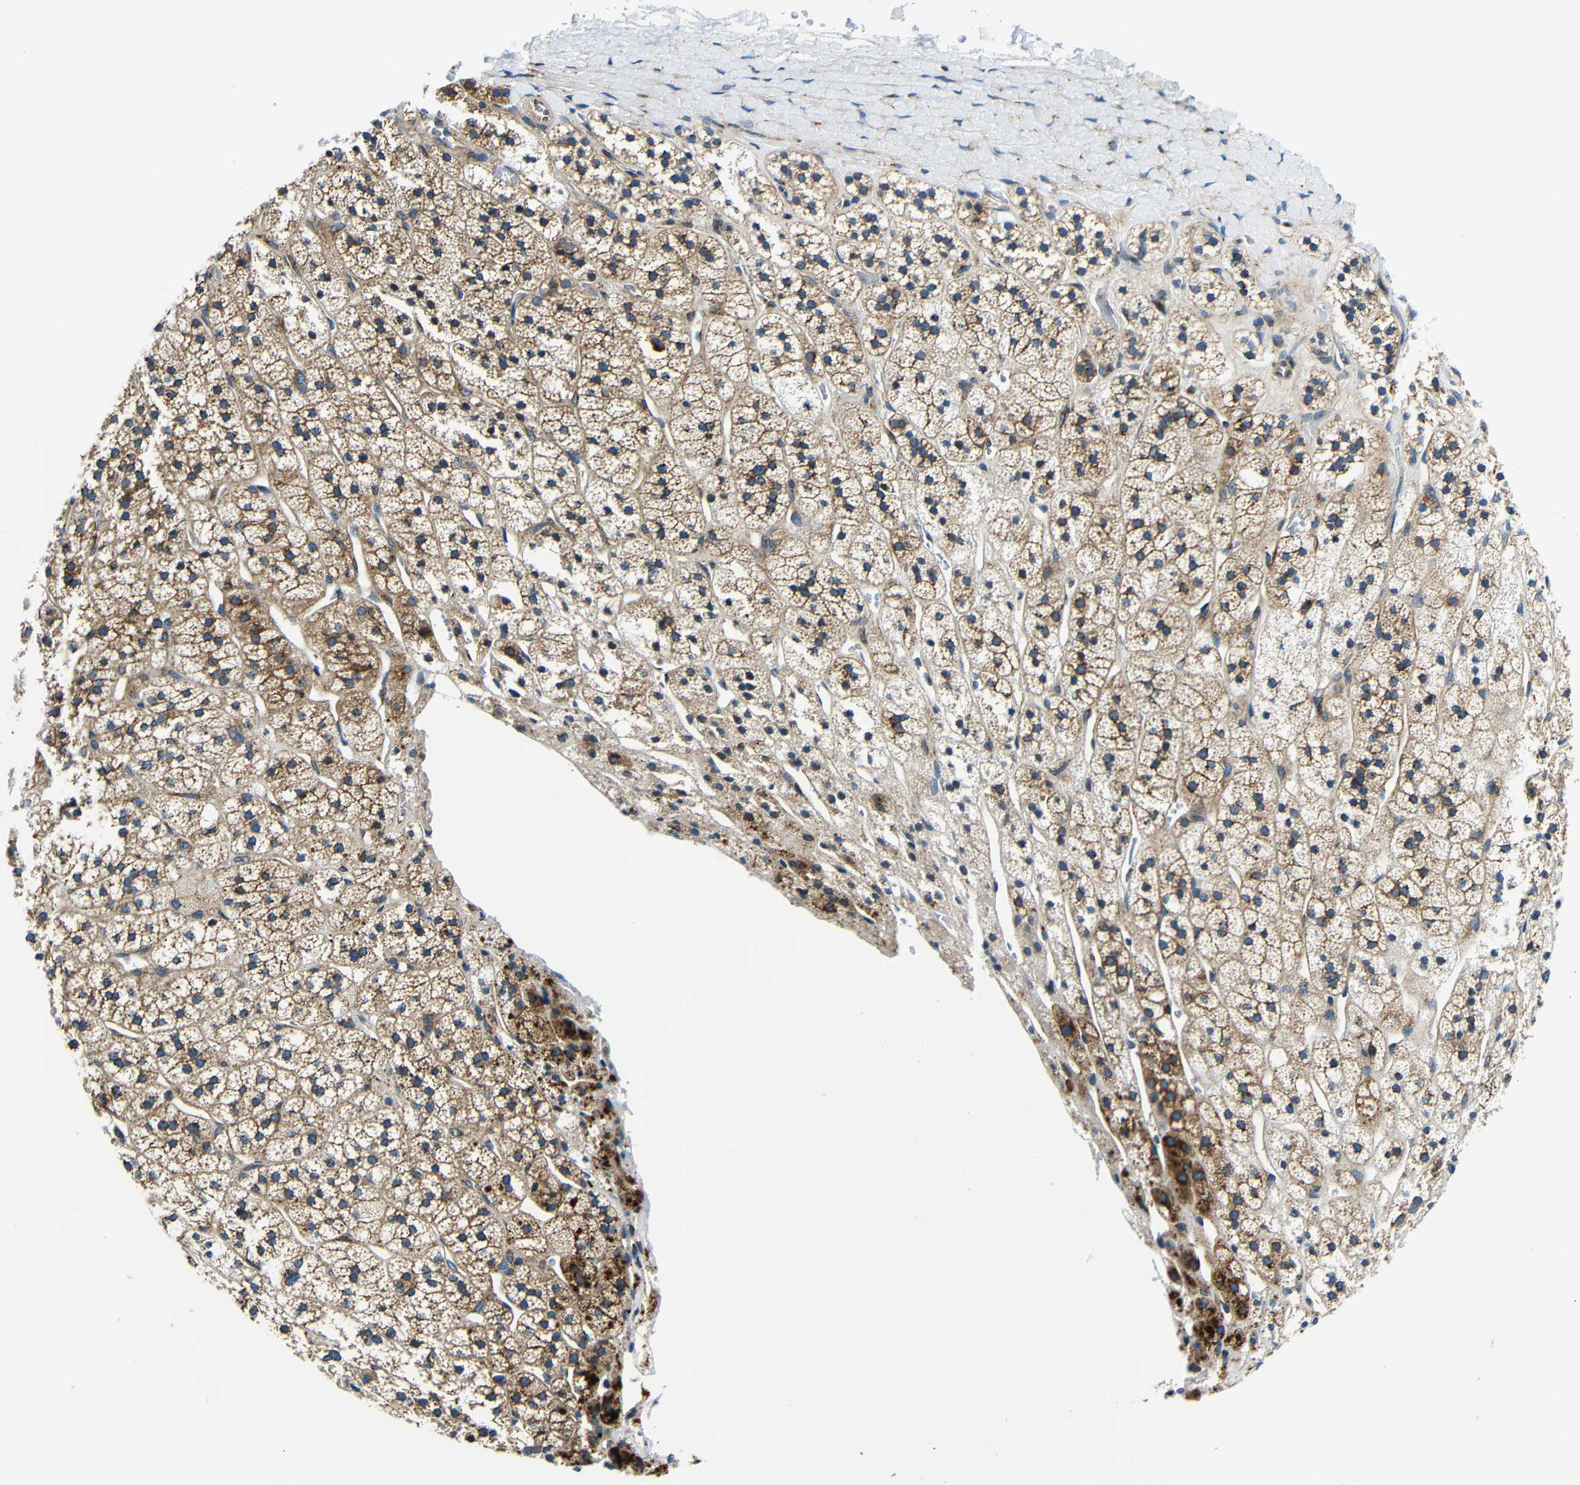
{"staining": {"intensity": "moderate", "quantity": ">75%", "location": "cytoplasmic/membranous"}, "tissue": "adrenal gland", "cell_type": "Glandular cells", "image_type": "normal", "snomed": [{"axis": "morphology", "description": "Normal tissue, NOS"}, {"axis": "topography", "description": "Adrenal gland"}], "caption": "IHC image of benign adrenal gland: adrenal gland stained using immunohistochemistry (IHC) demonstrates medium levels of moderate protein expression localized specifically in the cytoplasmic/membranous of glandular cells, appearing as a cytoplasmic/membranous brown color.", "gene": "USO1", "patient": {"sex": "male", "age": 56}}